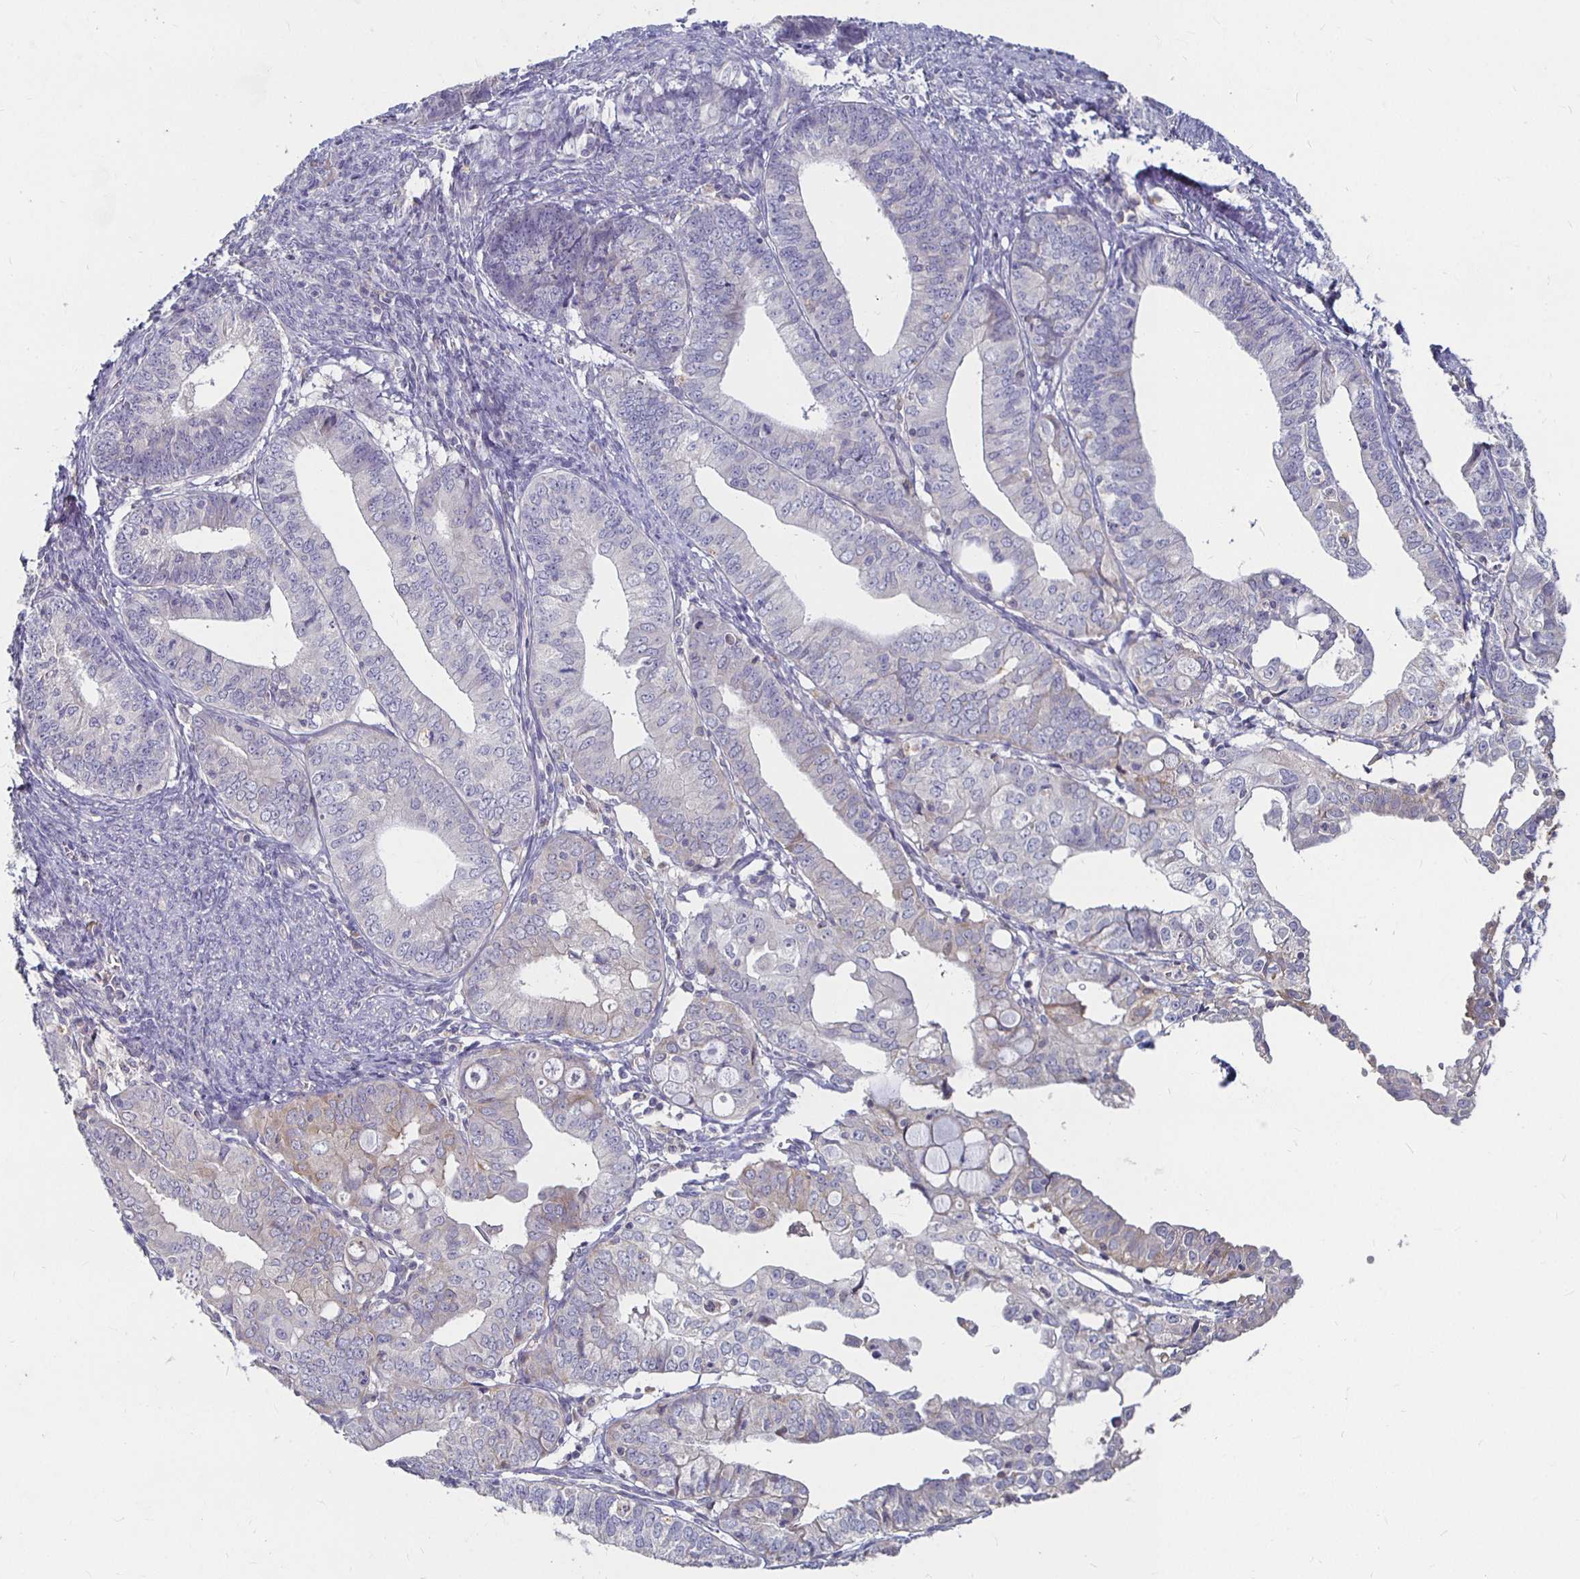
{"staining": {"intensity": "negative", "quantity": "none", "location": "none"}, "tissue": "endometrial cancer", "cell_type": "Tumor cells", "image_type": "cancer", "snomed": [{"axis": "morphology", "description": "Adenocarcinoma, NOS"}, {"axis": "topography", "description": "Endometrium"}], "caption": "IHC of adenocarcinoma (endometrial) reveals no expression in tumor cells.", "gene": "RNF144B", "patient": {"sex": "female", "age": 56}}